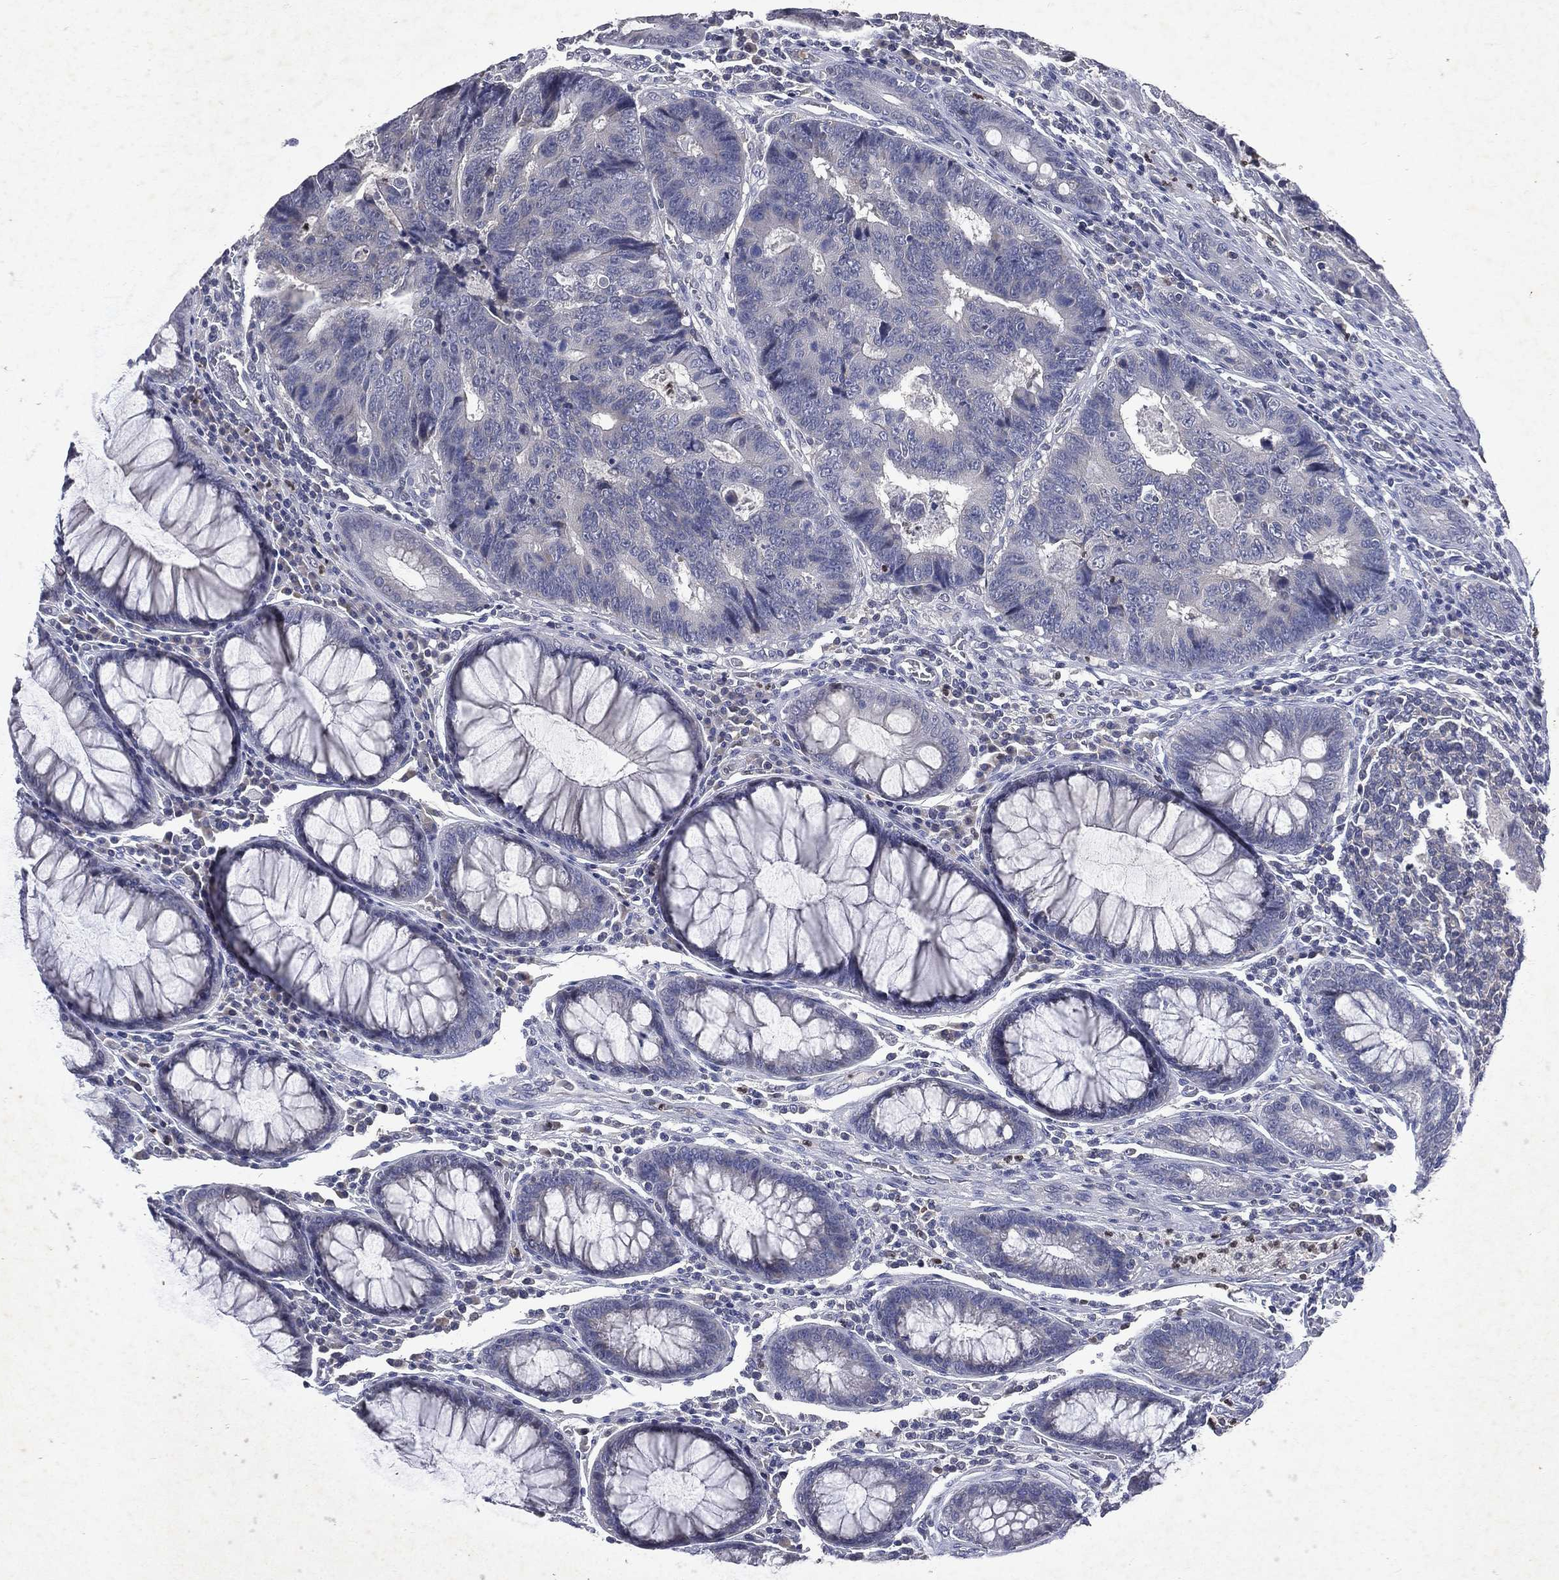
{"staining": {"intensity": "negative", "quantity": "none", "location": "none"}, "tissue": "colorectal cancer", "cell_type": "Tumor cells", "image_type": "cancer", "snomed": [{"axis": "morphology", "description": "Adenocarcinoma, NOS"}, {"axis": "topography", "description": "Colon"}], "caption": "IHC of adenocarcinoma (colorectal) displays no positivity in tumor cells.", "gene": "SLC34A2", "patient": {"sex": "female", "age": 48}}